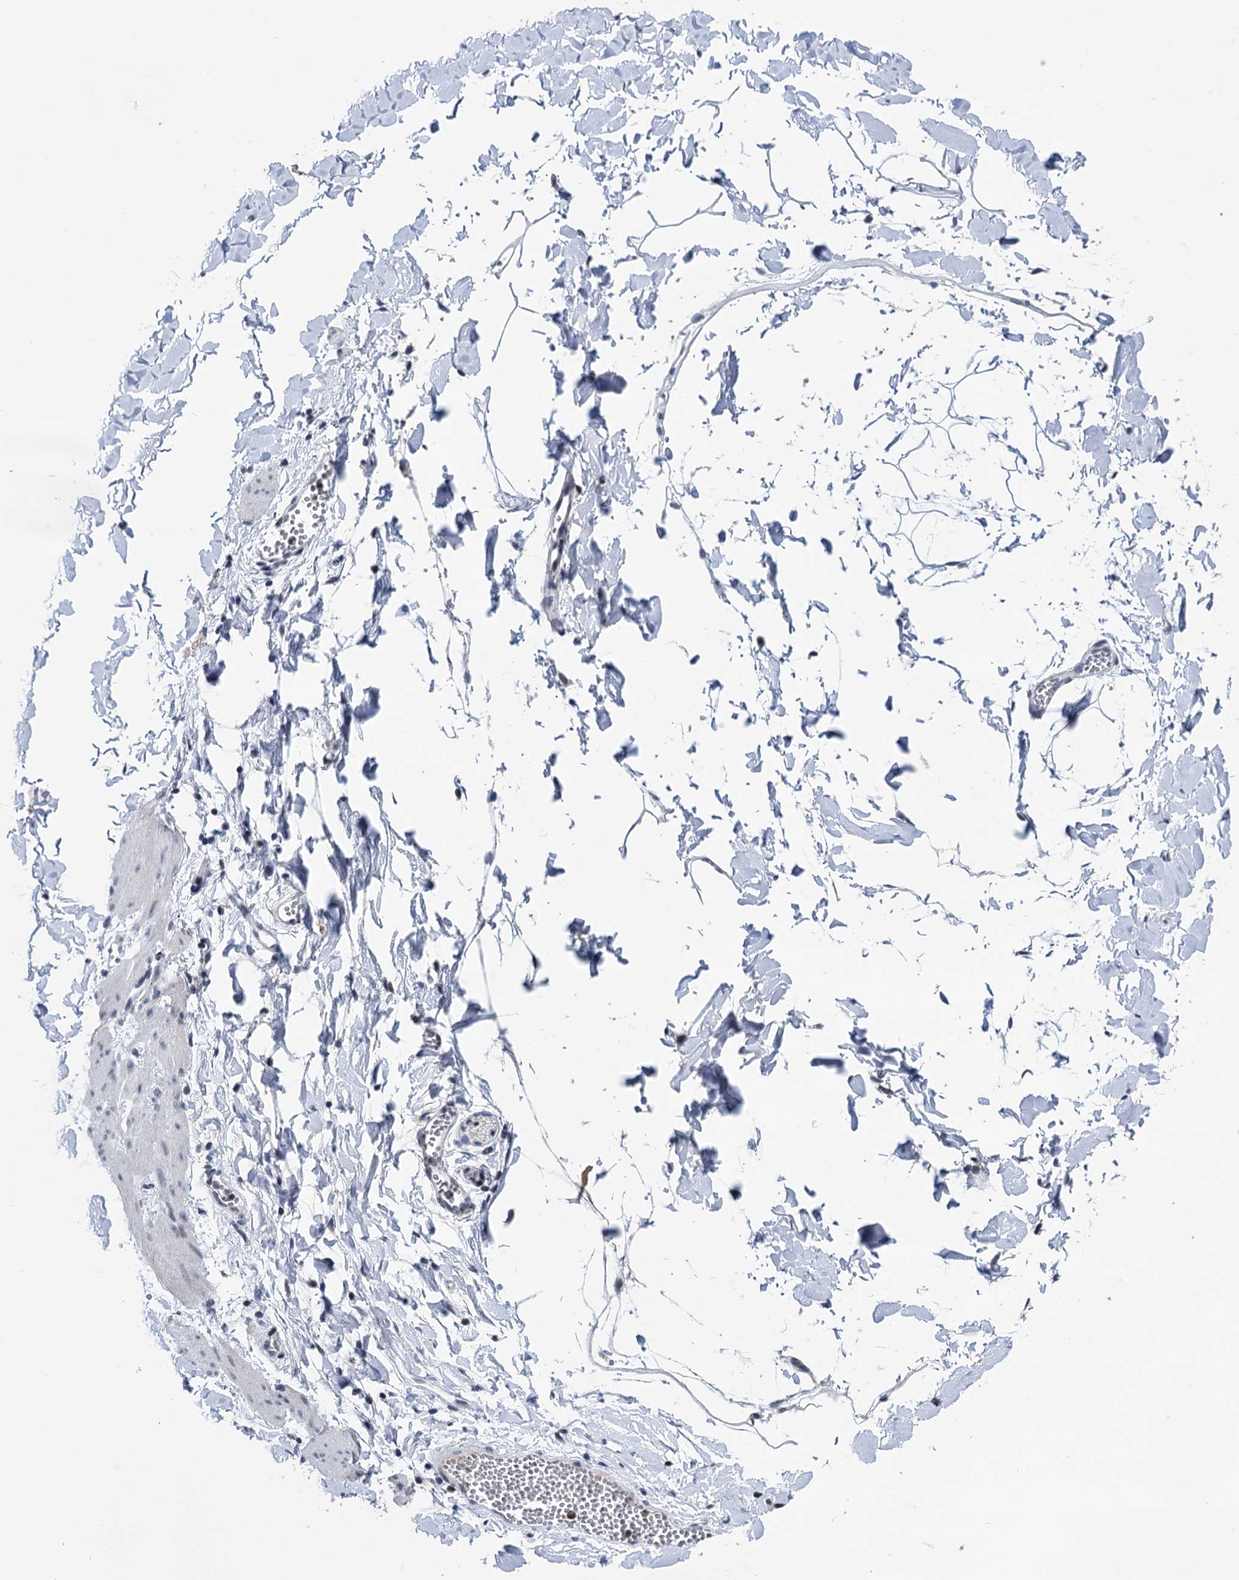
{"staining": {"intensity": "negative", "quantity": "none", "location": "none"}, "tissue": "adipose tissue", "cell_type": "Adipocytes", "image_type": "normal", "snomed": [{"axis": "morphology", "description": "Normal tissue, NOS"}, {"axis": "topography", "description": "Gallbladder"}, {"axis": "topography", "description": "Peripheral nerve tissue"}], "caption": "This is an IHC histopathology image of benign human adipose tissue. There is no staining in adipocytes.", "gene": "ZCCHC10", "patient": {"sex": "male", "age": 38}}